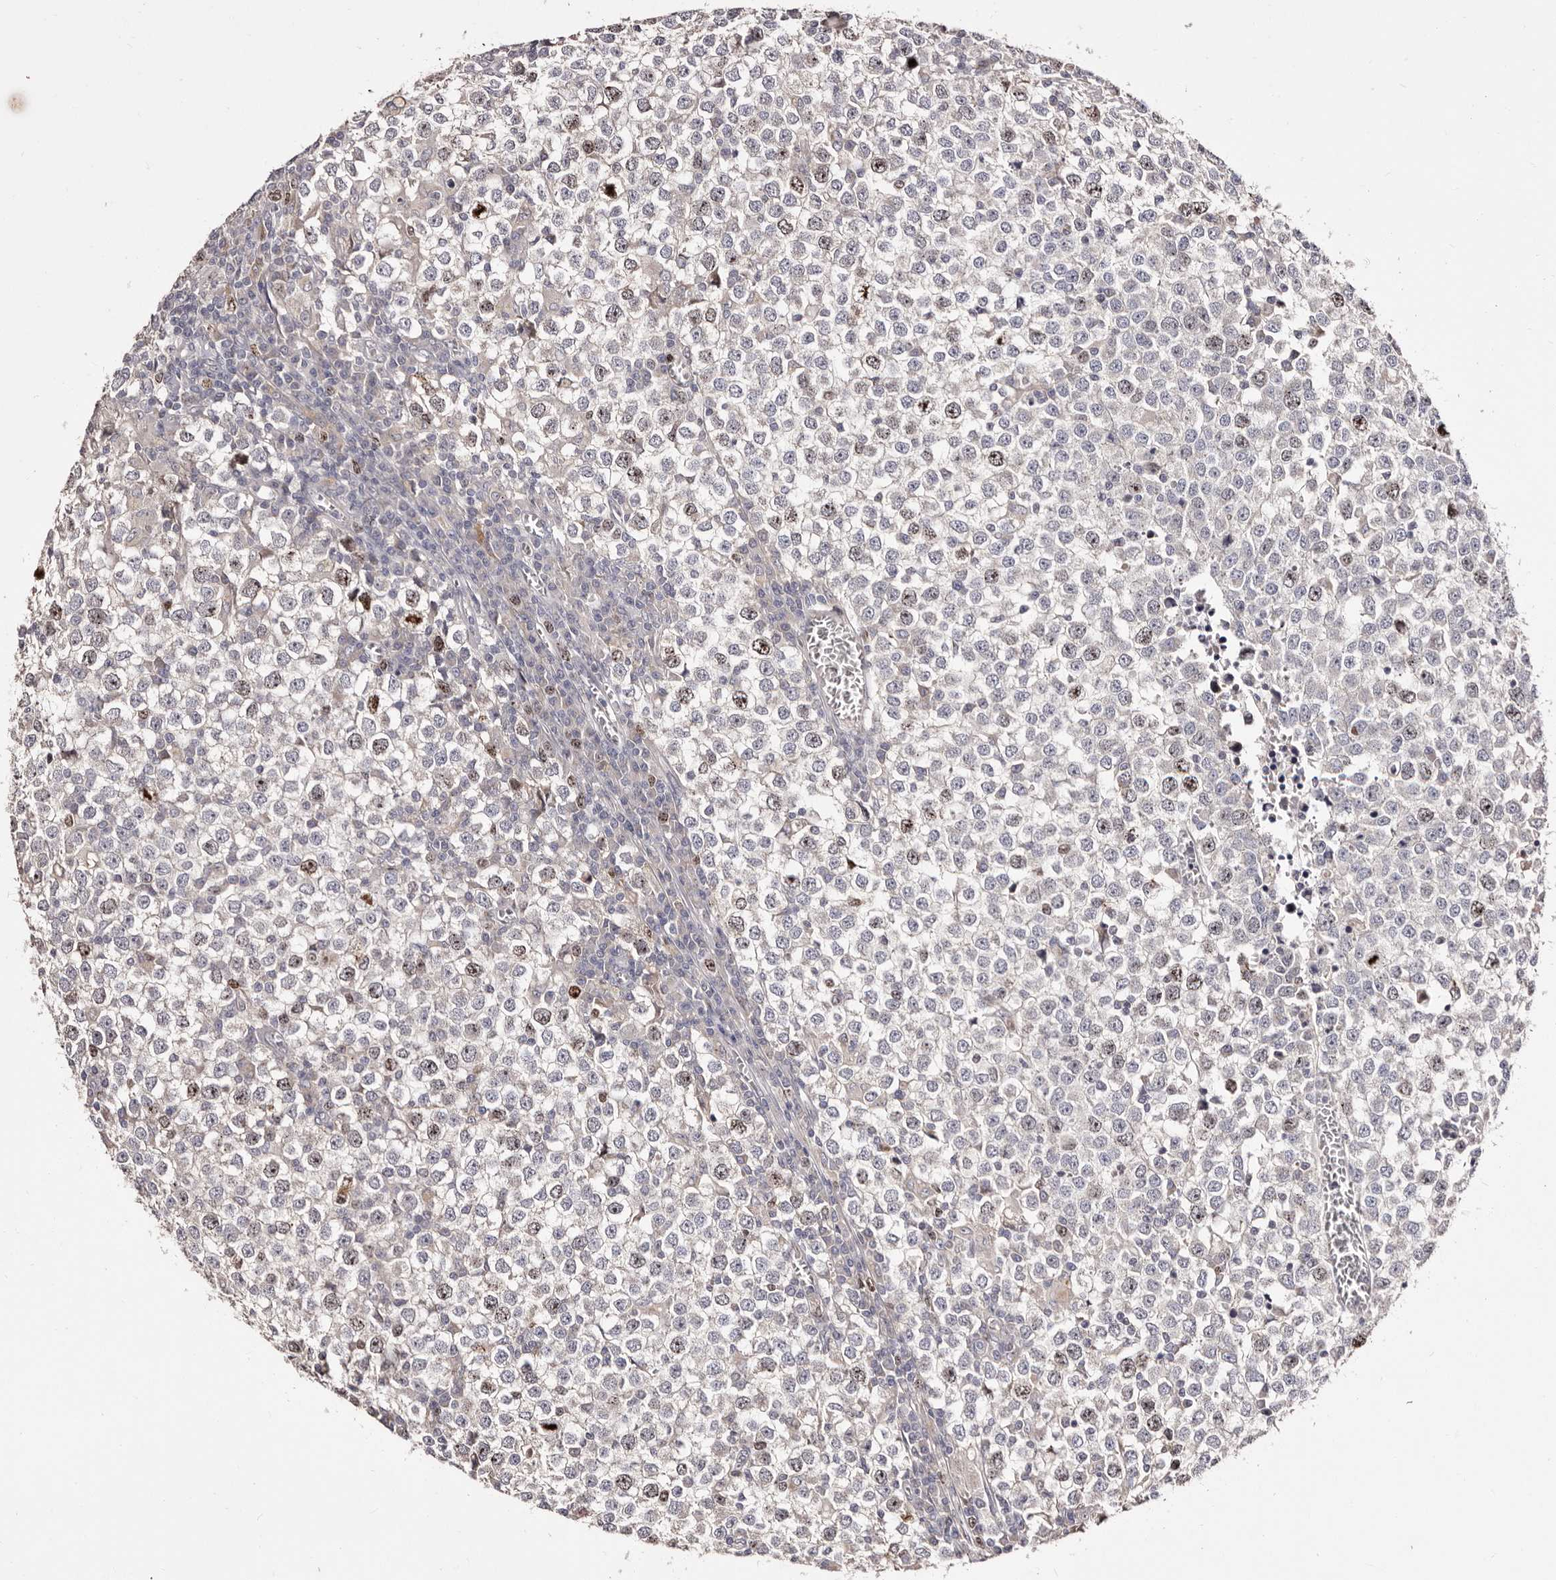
{"staining": {"intensity": "moderate", "quantity": "<25%", "location": "nuclear"}, "tissue": "testis cancer", "cell_type": "Tumor cells", "image_type": "cancer", "snomed": [{"axis": "morphology", "description": "Seminoma, NOS"}, {"axis": "topography", "description": "Testis"}], "caption": "Tumor cells reveal low levels of moderate nuclear staining in about <25% of cells in human testis seminoma. (DAB (3,3'-diaminobenzidine) = brown stain, brightfield microscopy at high magnification).", "gene": "CDCA8", "patient": {"sex": "male", "age": 65}}